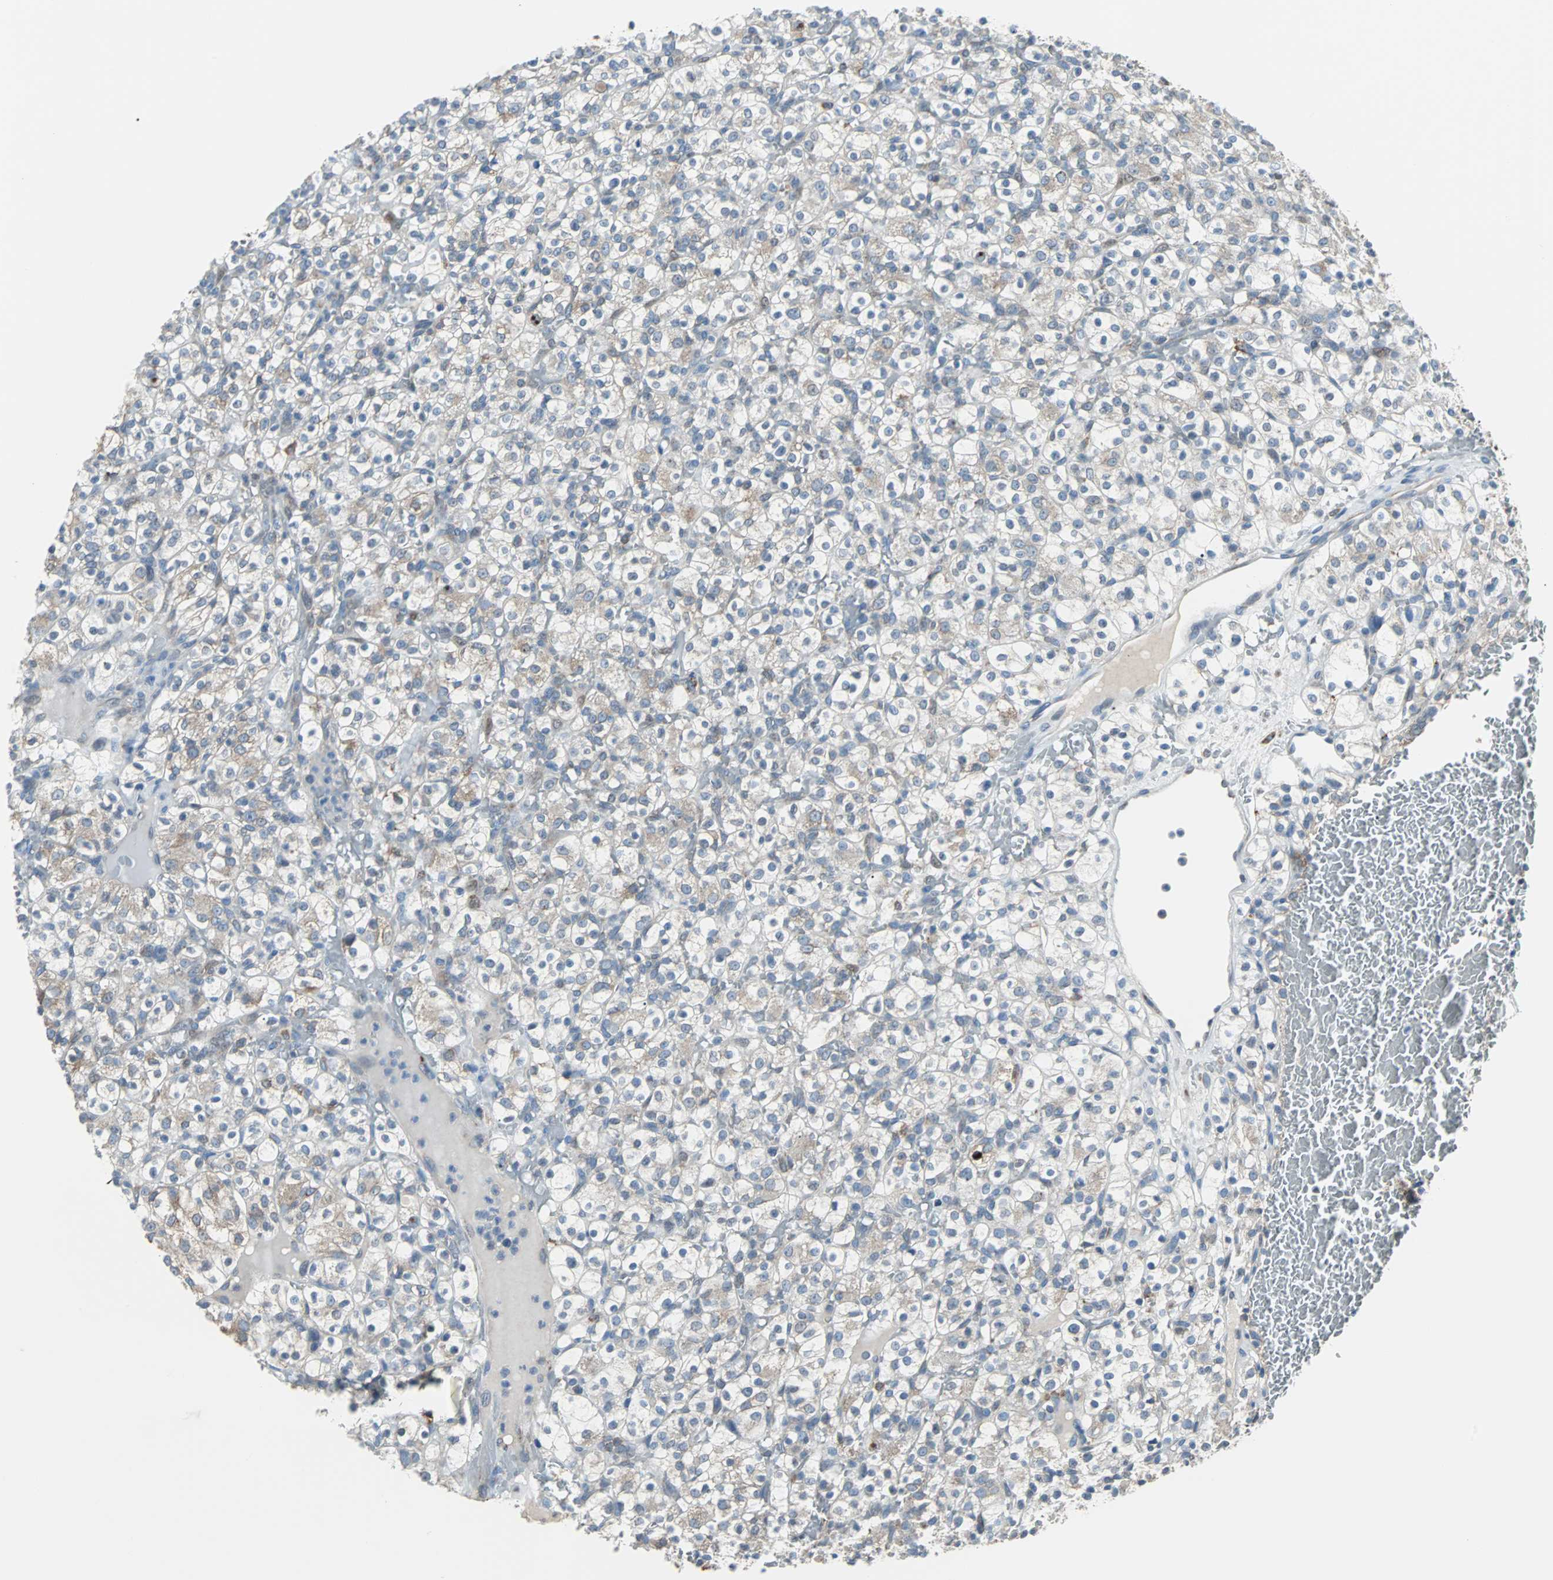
{"staining": {"intensity": "weak", "quantity": "<25%", "location": "cytoplasmic/membranous"}, "tissue": "renal cancer", "cell_type": "Tumor cells", "image_type": "cancer", "snomed": [{"axis": "morphology", "description": "Normal tissue, NOS"}, {"axis": "morphology", "description": "Adenocarcinoma, NOS"}, {"axis": "topography", "description": "Kidney"}], "caption": "The histopathology image reveals no staining of tumor cells in adenocarcinoma (renal).", "gene": "PDIA4", "patient": {"sex": "female", "age": 72}}